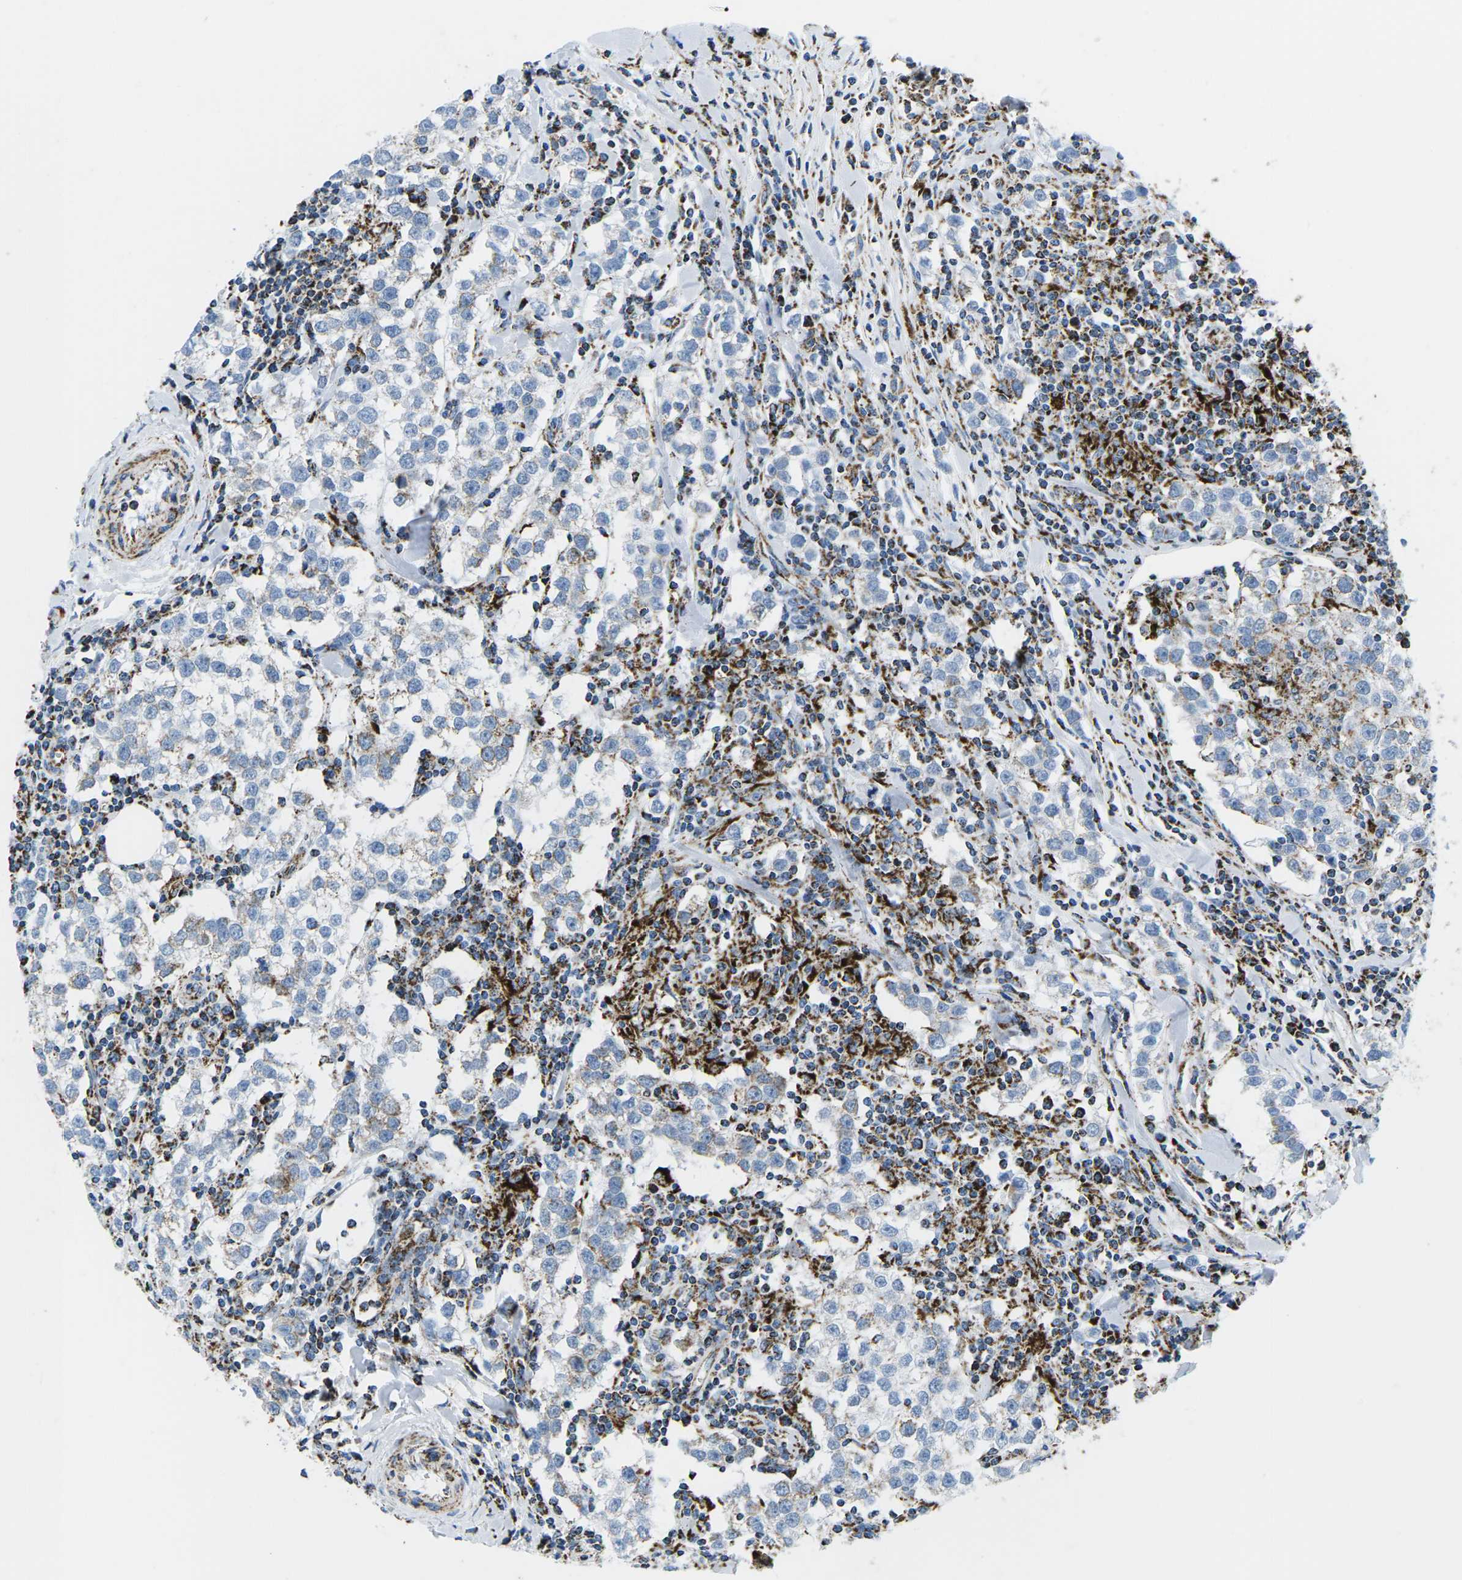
{"staining": {"intensity": "negative", "quantity": "none", "location": "none"}, "tissue": "testis cancer", "cell_type": "Tumor cells", "image_type": "cancer", "snomed": [{"axis": "morphology", "description": "Seminoma, NOS"}, {"axis": "morphology", "description": "Carcinoma, Embryonal, NOS"}, {"axis": "topography", "description": "Testis"}], "caption": "Micrograph shows no significant protein positivity in tumor cells of testis cancer (embryonal carcinoma).", "gene": "COX6C", "patient": {"sex": "male", "age": 36}}